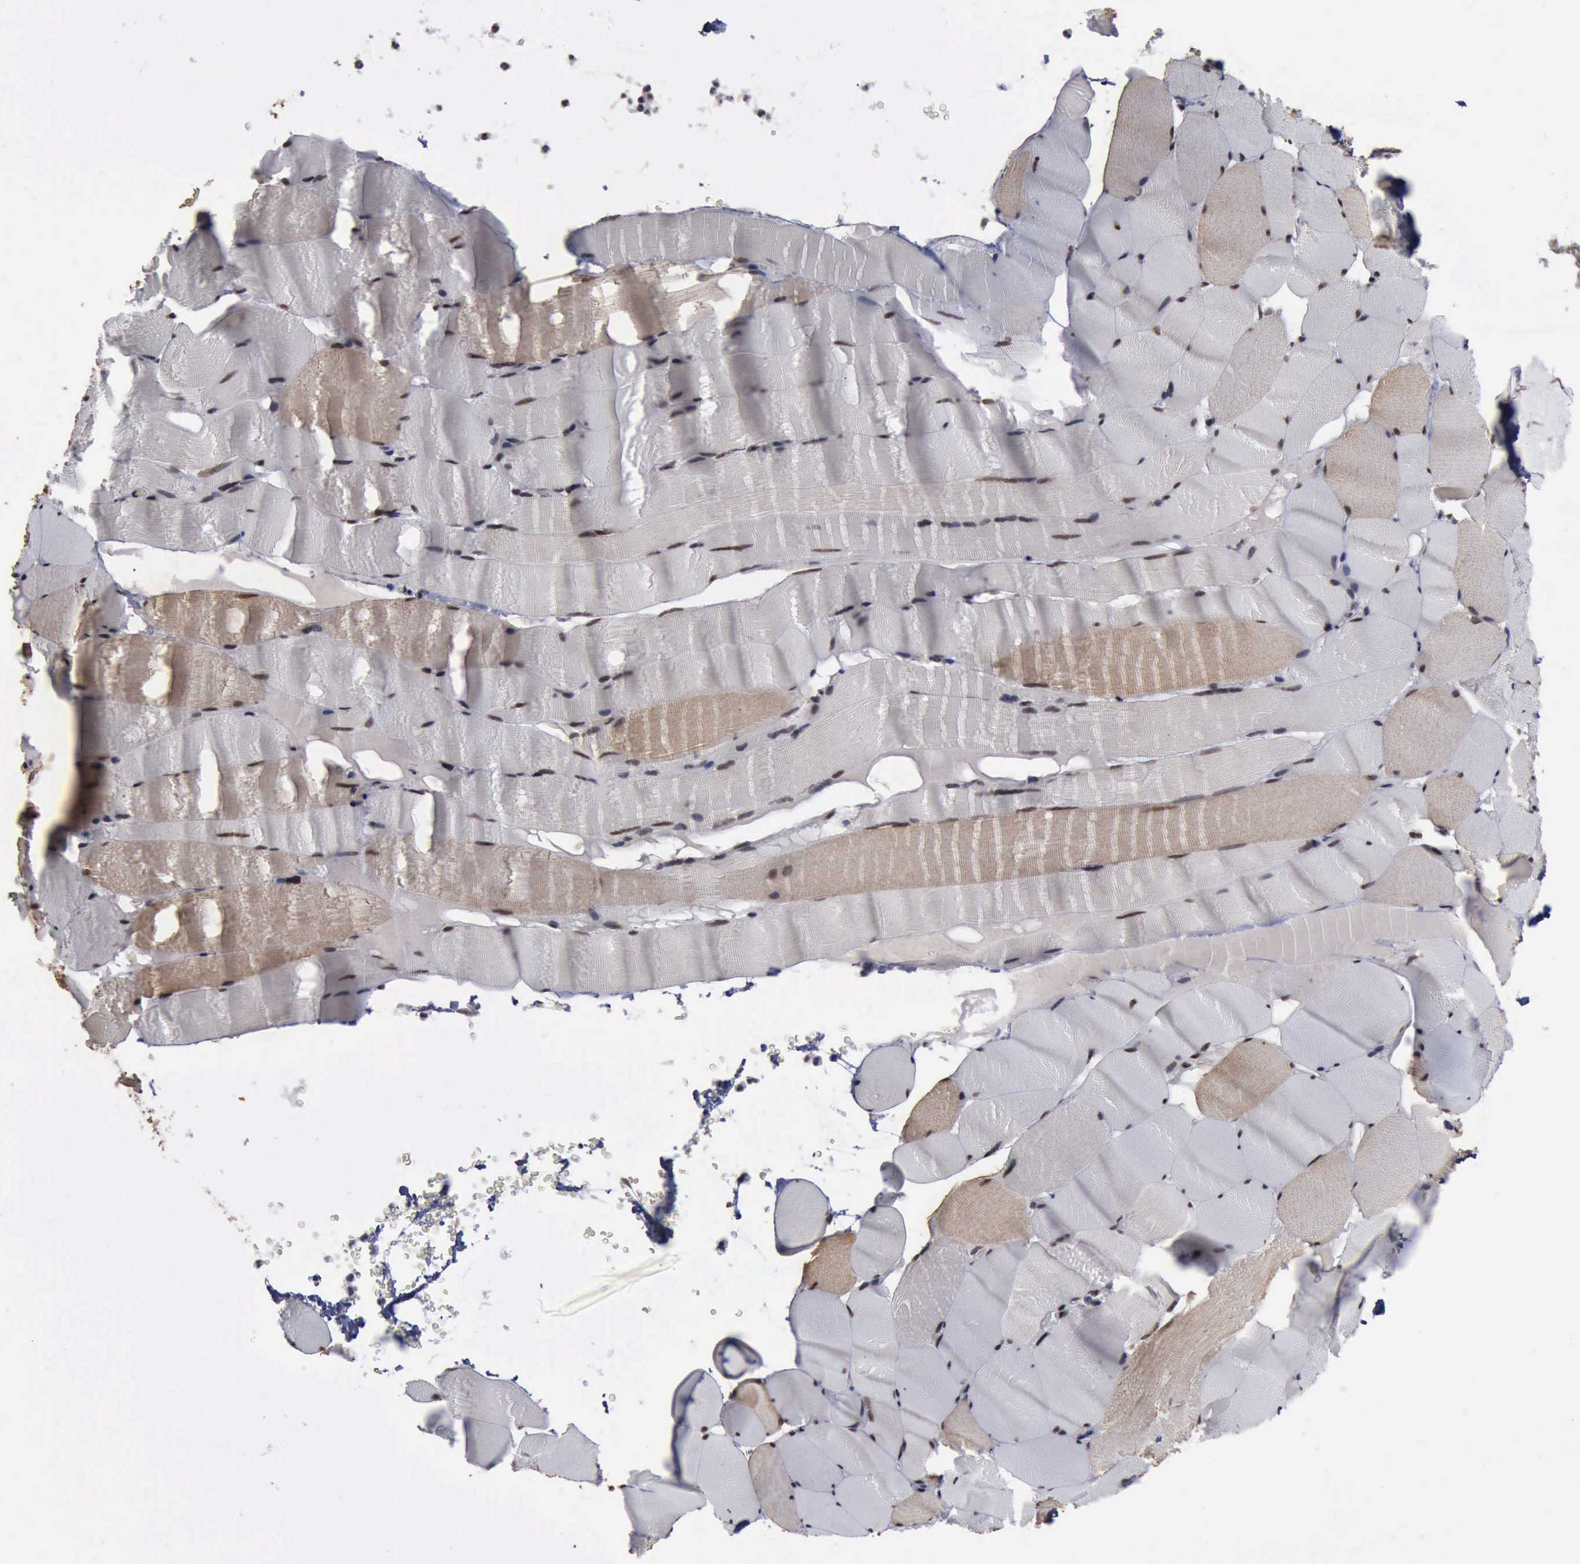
{"staining": {"intensity": "moderate", "quantity": ">75%", "location": "cytoplasmic/membranous,nuclear"}, "tissue": "skeletal muscle", "cell_type": "Myocytes", "image_type": "normal", "snomed": [{"axis": "morphology", "description": "Normal tissue, NOS"}, {"axis": "topography", "description": "Skeletal muscle"}], "caption": "Human skeletal muscle stained for a protein (brown) displays moderate cytoplasmic/membranous,nuclear positive staining in approximately >75% of myocytes.", "gene": "RTCB", "patient": {"sex": "male", "age": 62}}